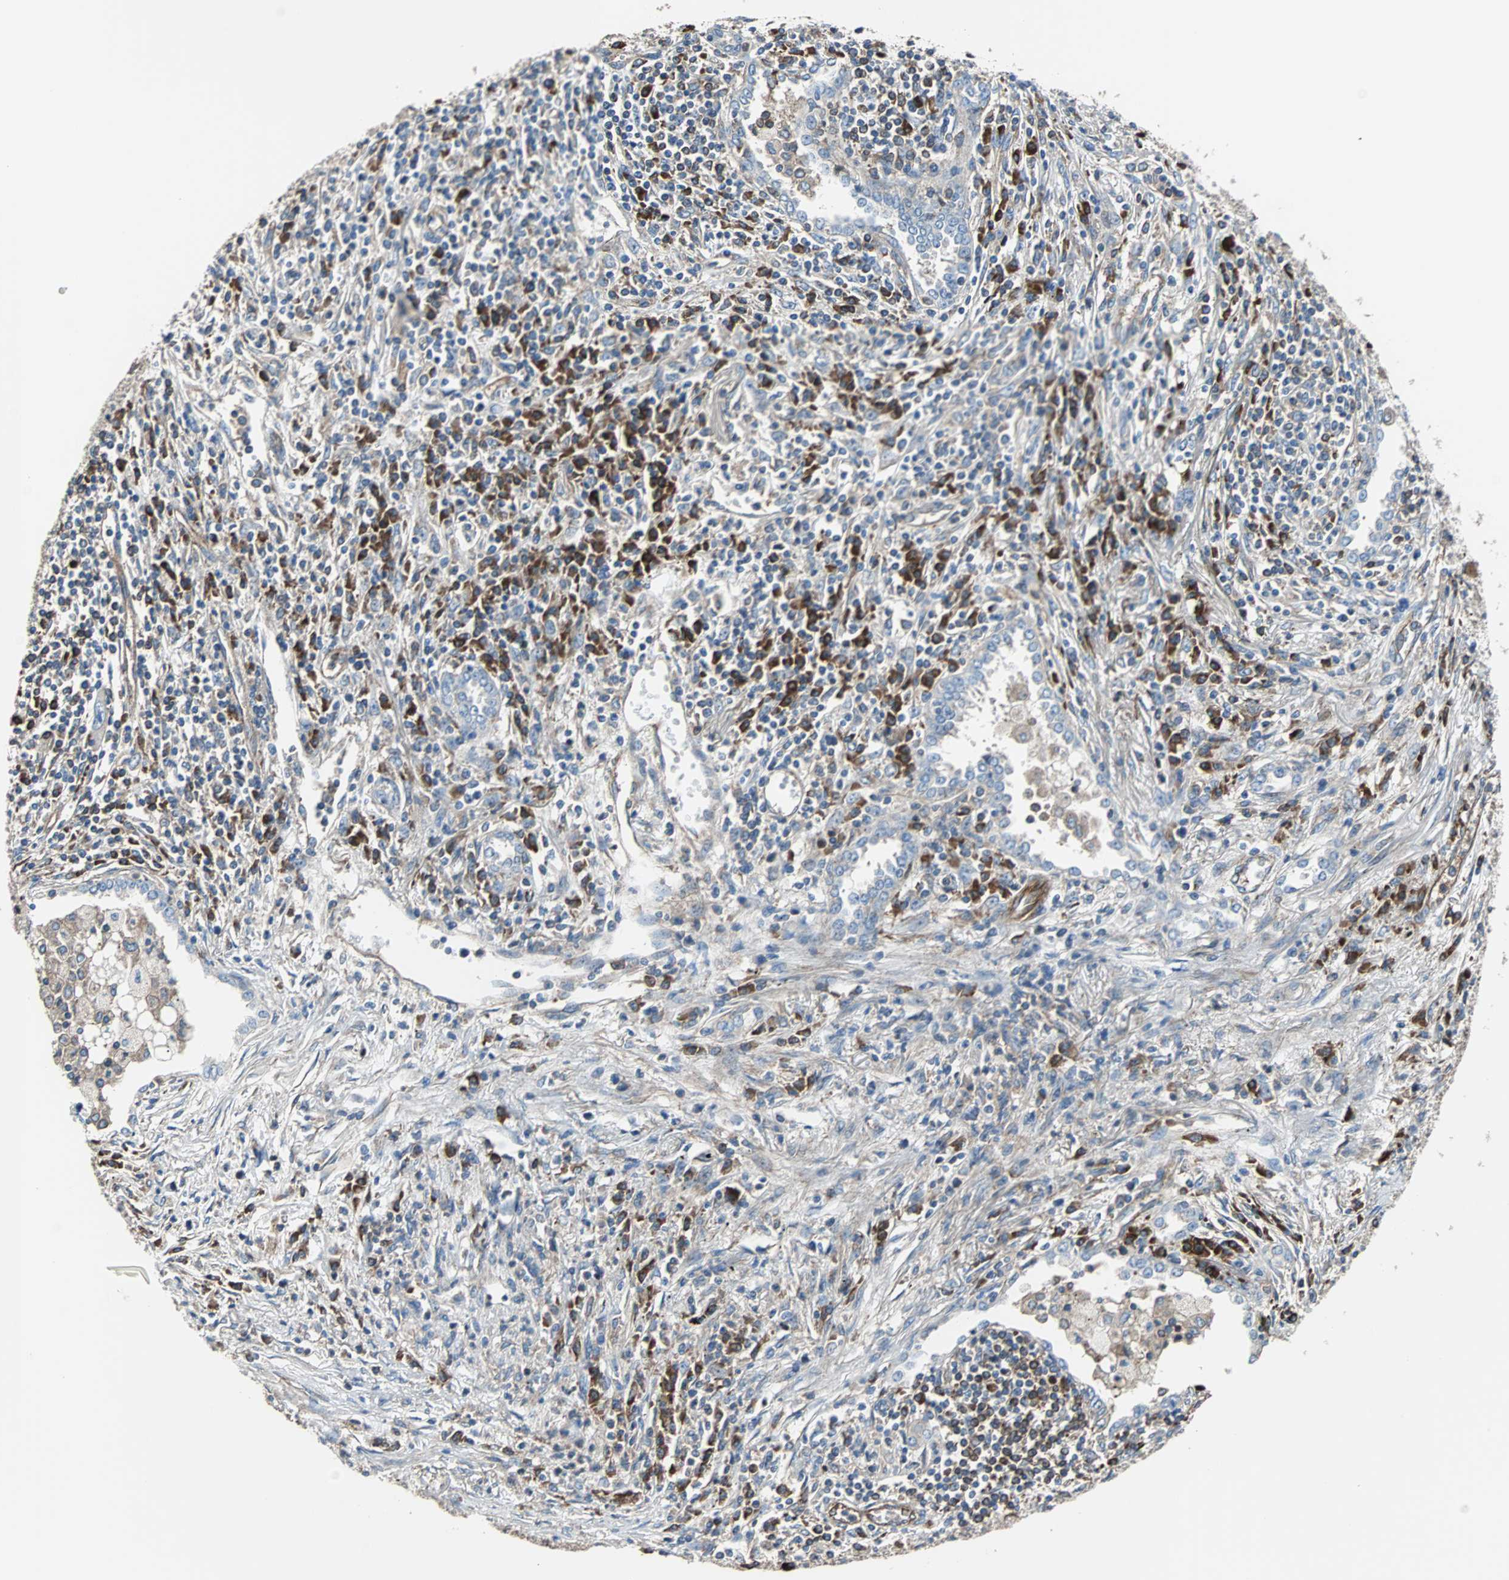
{"staining": {"intensity": "weak", "quantity": ">75%", "location": "cytoplasmic/membranous"}, "tissue": "melanoma", "cell_type": "Tumor cells", "image_type": "cancer", "snomed": [{"axis": "morphology", "description": "Malignant melanoma, Metastatic site"}, {"axis": "topography", "description": "Skin"}], "caption": "Protein staining of melanoma tissue reveals weak cytoplasmic/membranous staining in about >75% of tumor cells.", "gene": "PLCG2", "patient": {"sex": "female", "age": 56}}